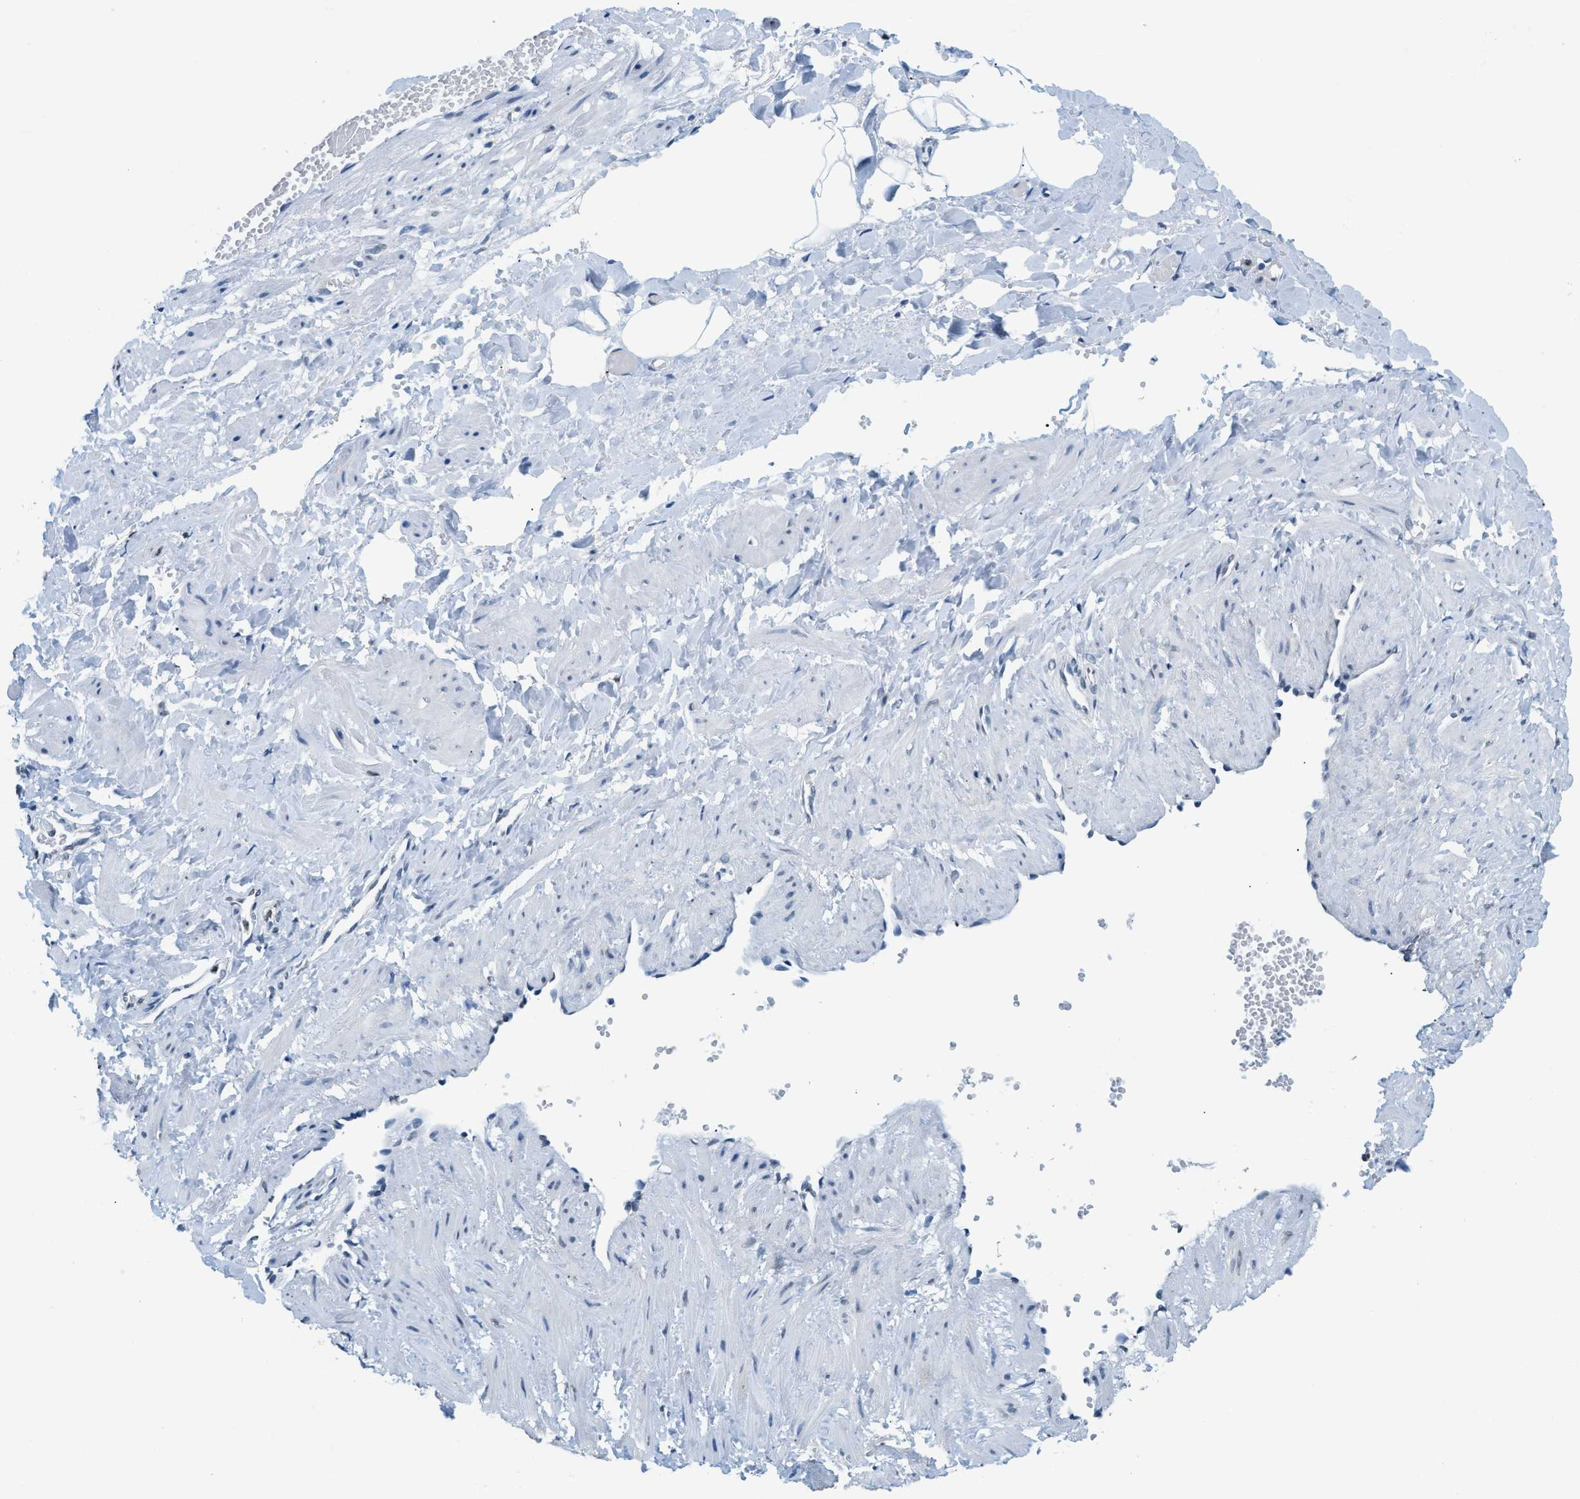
{"staining": {"intensity": "negative", "quantity": "none", "location": "none"}, "tissue": "adipose tissue", "cell_type": "Adipocytes", "image_type": "normal", "snomed": [{"axis": "morphology", "description": "Normal tissue, NOS"}, {"axis": "topography", "description": "Soft tissue"}, {"axis": "topography", "description": "Vascular tissue"}], "caption": "This is a histopathology image of immunohistochemistry (IHC) staining of normal adipose tissue, which shows no staining in adipocytes.", "gene": "UVRAG", "patient": {"sex": "female", "age": 35}}